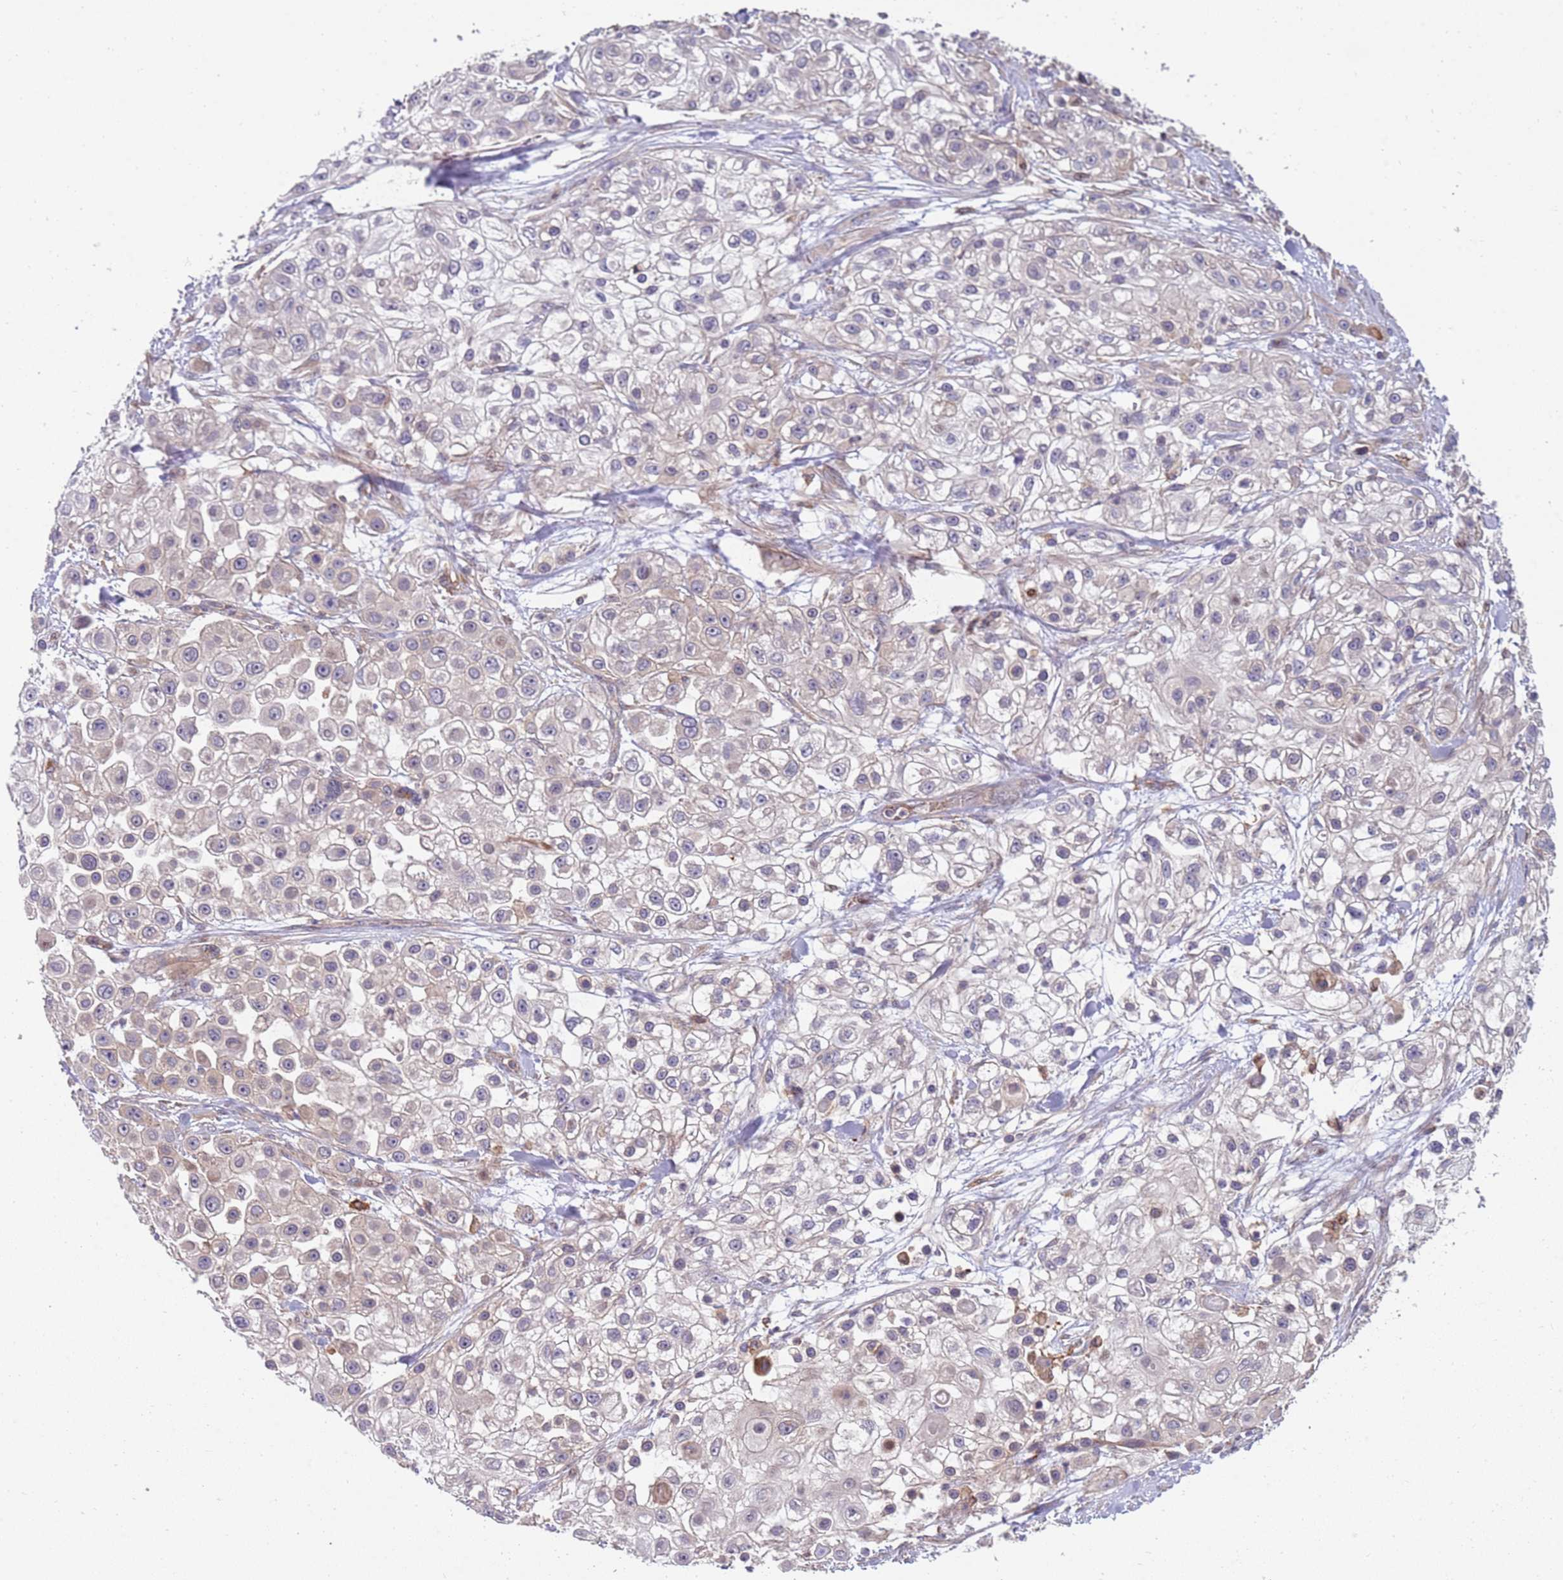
{"staining": {"intensity": "weak", "quantity": "<25%", "location": "cytoplasmic/membranous"}, "tissue": "skin cancer", "cell_type": "Tumor cells", "image_type": "cancer", "snomed": [{"axis": "morphology", "description": "Squamous cell carcinoma, NOS"}, {"axis": "topography", "description": "Skin"}], "caption": "A photomicrograph of human squamous cell carcinoma (skin) is negative for staining in tumor cells.", "gene": "GGA1", "patient": {"sex": "male", "age": 67}}